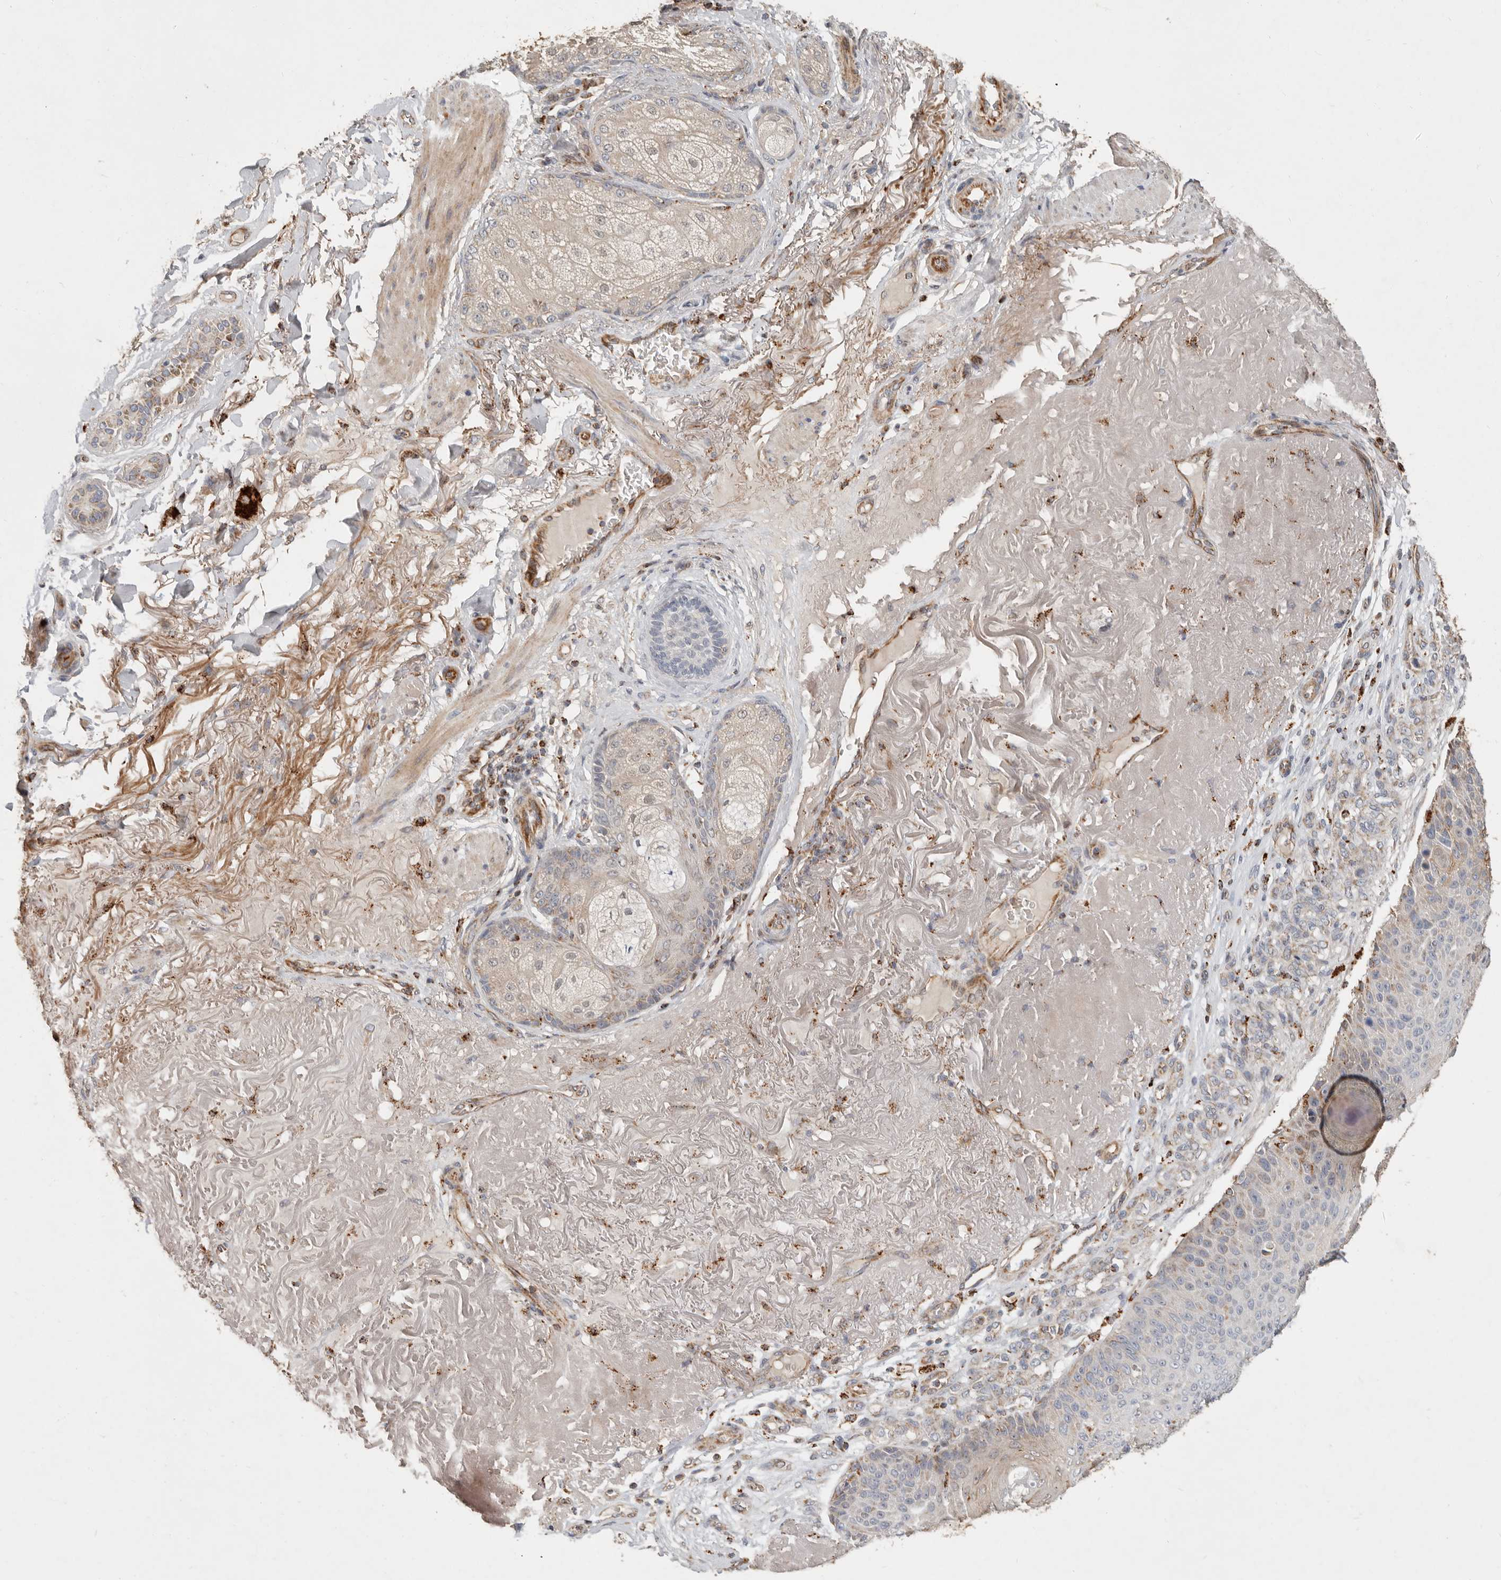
{"staining": {"intensity": "strong", "quantity": "25%-75%", "location": "cytoplasmic/membranous"}, "tissue": "skin cancer", "cell_type": "Tumor cells", "image_type": "cancer", "snomed": [{"axis": "morphology", "description": "Squamous cell carcinoma, NOS"}, {"axis": "topography", "description": "Skin"}], "caption": "Skin squamous cell carcinoma was stained to show a protein in brown. There is high levels of strong cytoplasmic/membranous expression in approximately 25%-75% of tumor cells. Immunohistochemistry (ihc) stains the protein in brown and the nuclei are stained blue.", "gene": "ARHGEF10L", "patient": {"sex": "female", "age": 88}}